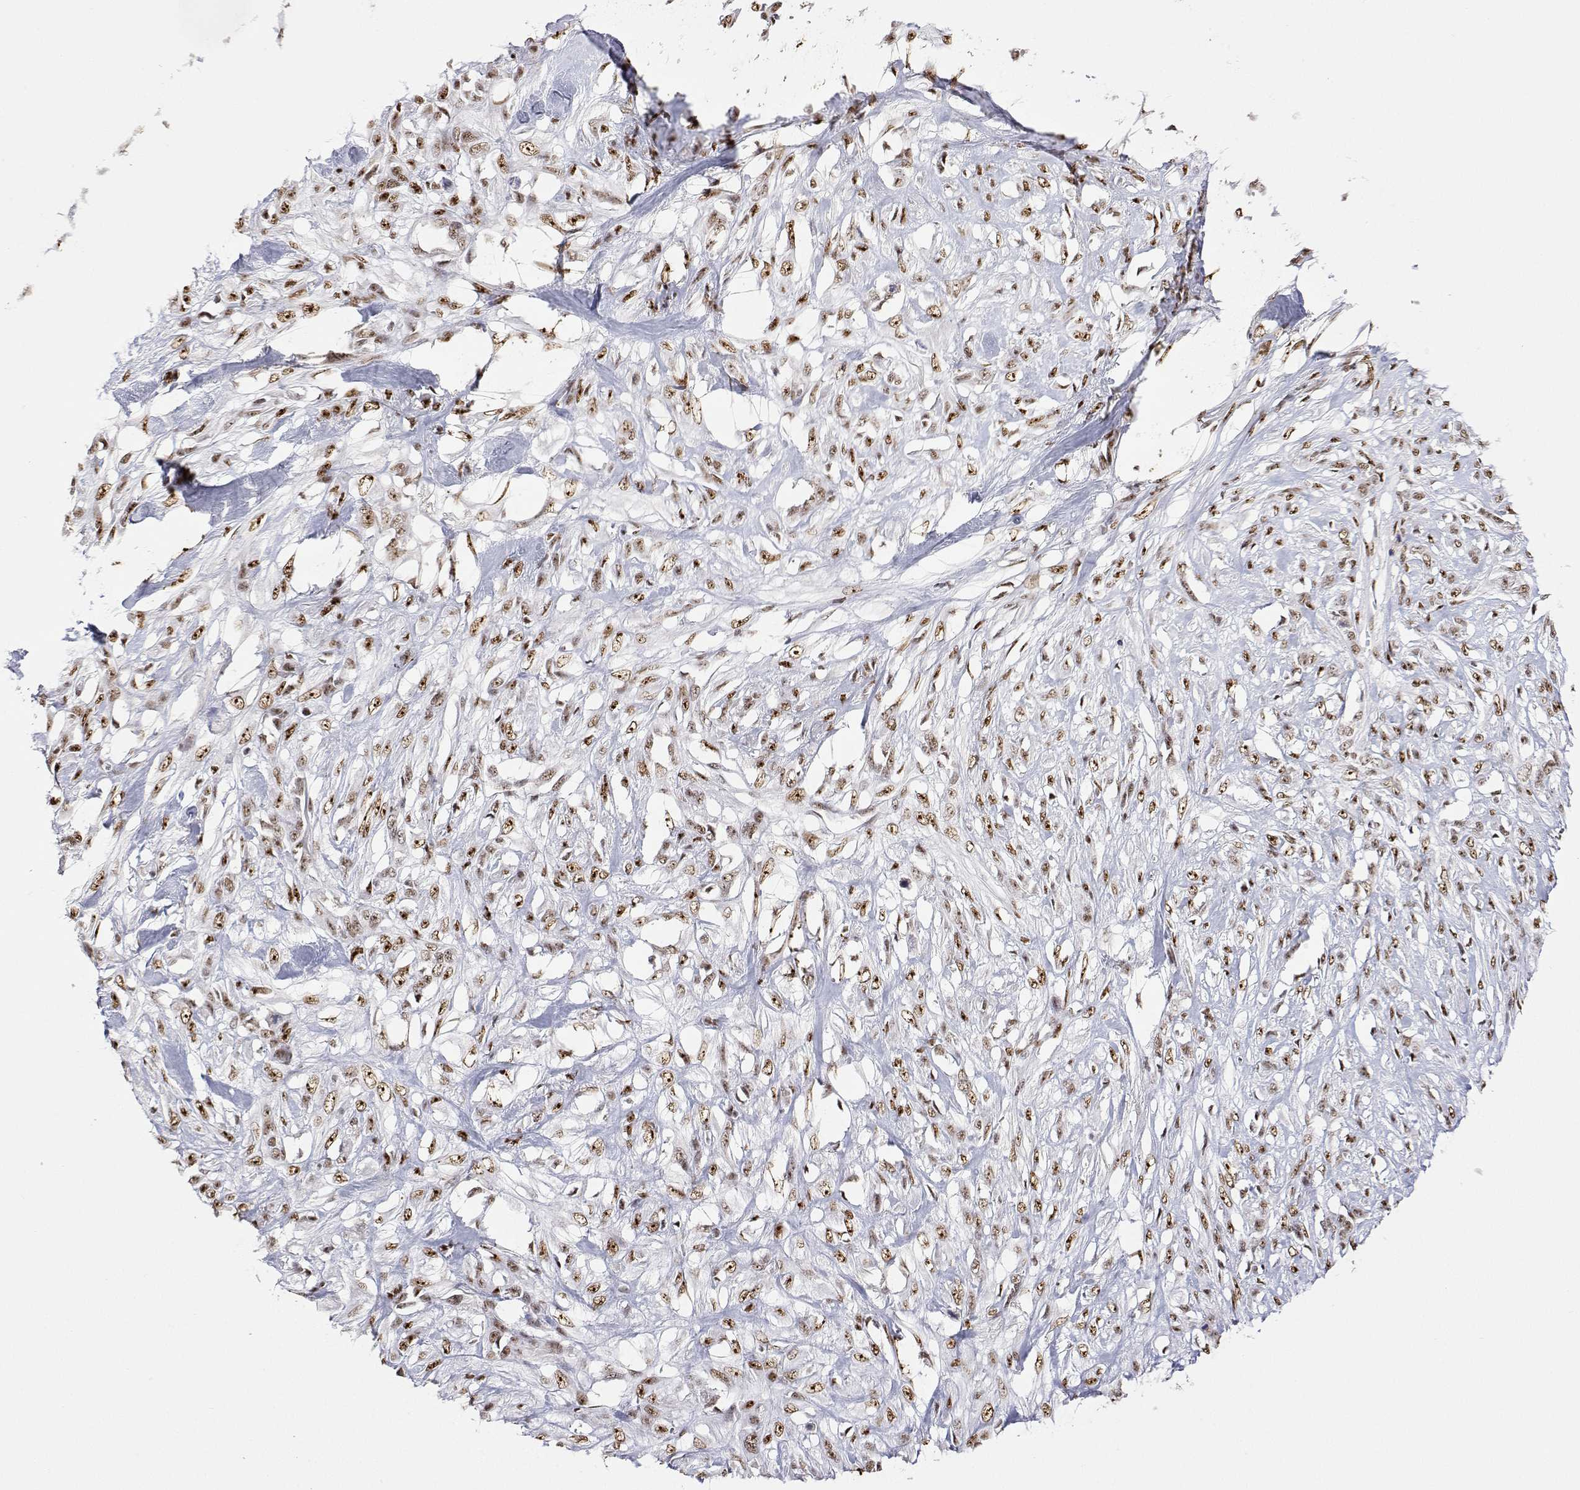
{"staining": {"intensity": "moderate", "quantity": ">75%", "location": "nuclear"}, "tissue": "skin cancer", "cell_type": "Tumor cells", "image_type": "cancer", "snomed": [{"axis": "morphology", "description": "Squamous cell carcinoma, NOS"}, {"axis": "topography", "description": "Skin"}], "caption": "DAB immunohistochemical staining of human squamous cell carcinoma (skin) displays moderate nuclear protein expression in approximately >75% of tumor cells.", "gene": "ADAR", "patient": {"sex": "female", "age": 59}}